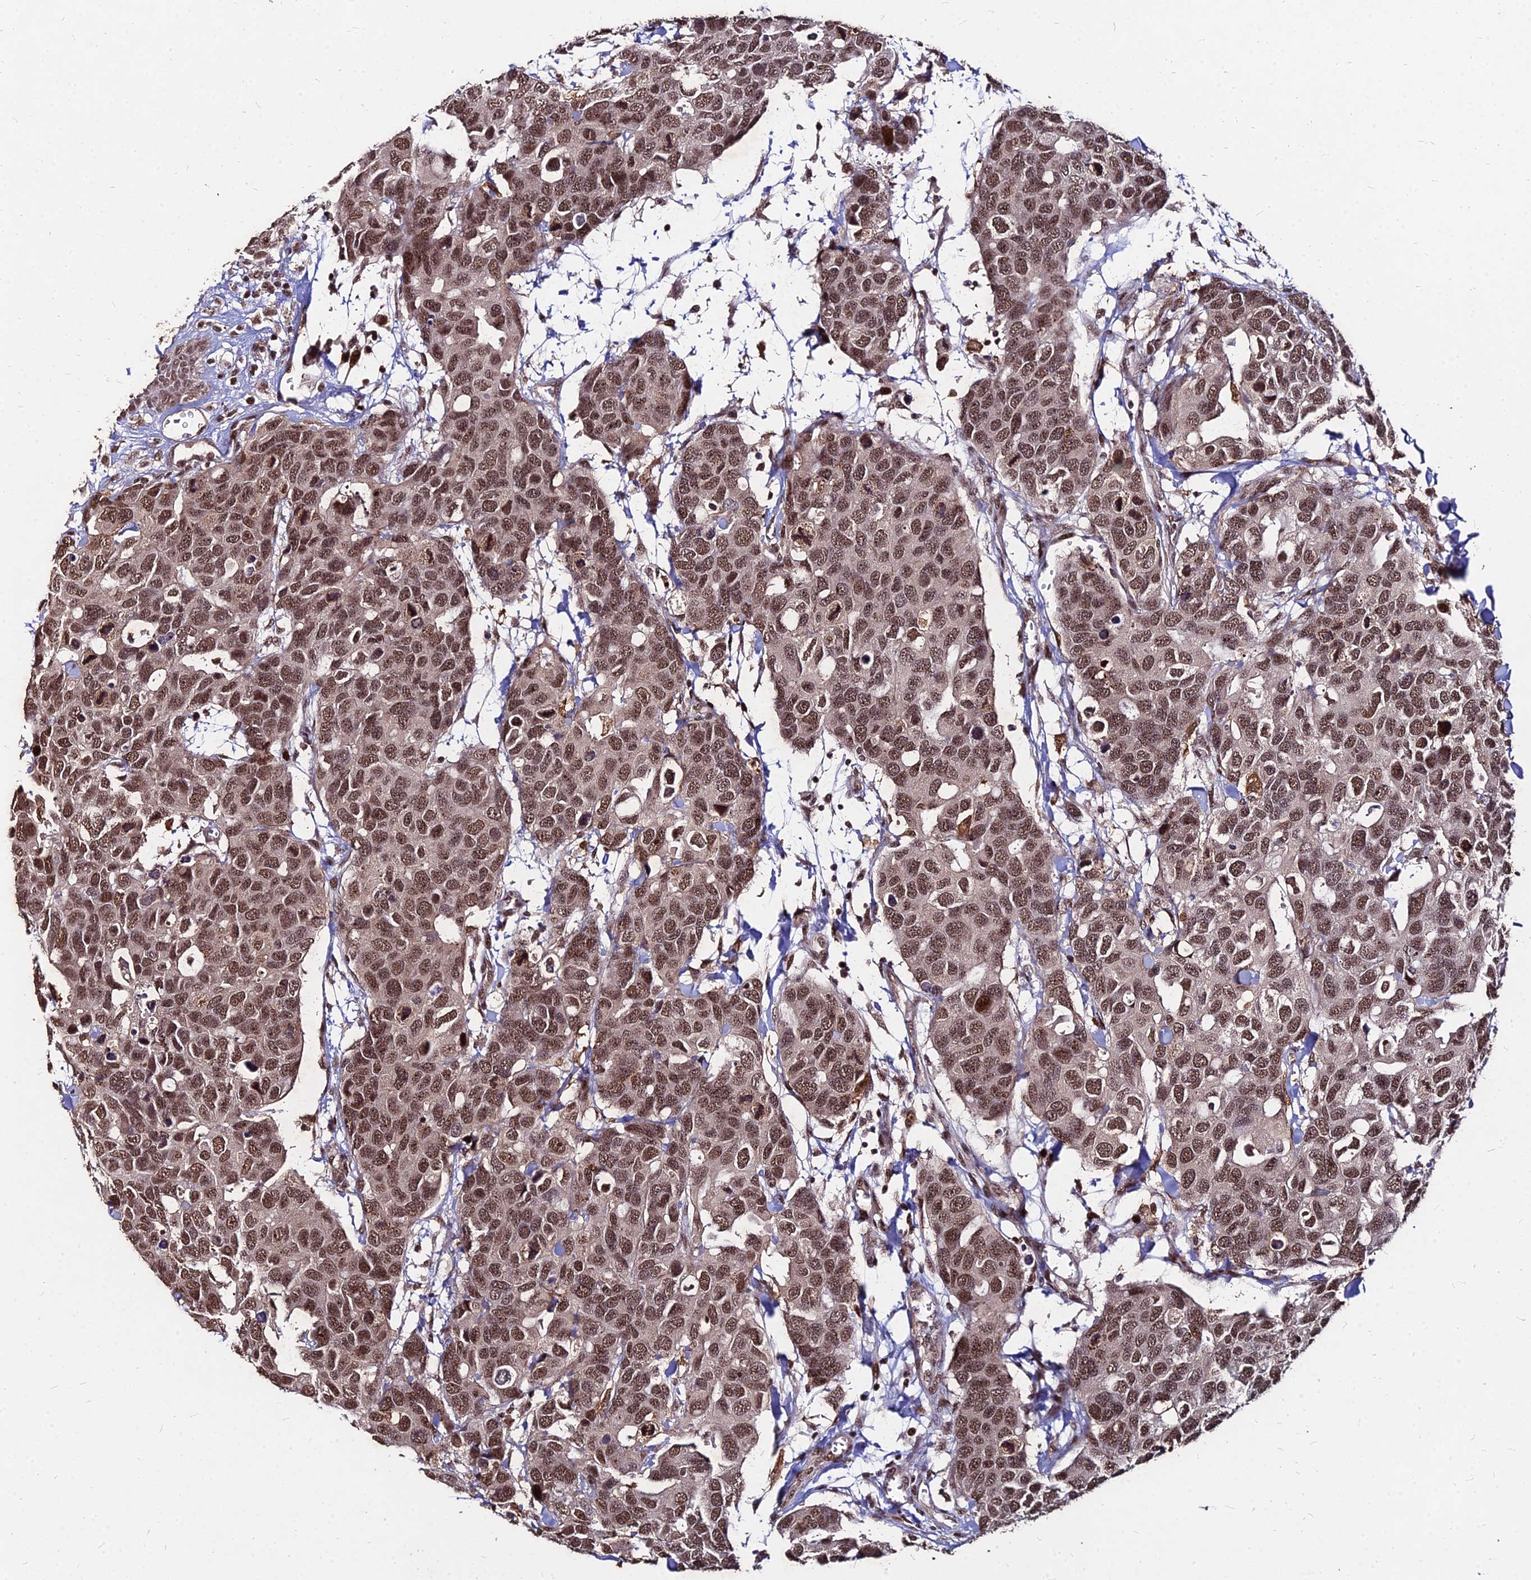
{"staining": {"intensity": "moderate", "quantity": ">75%", "location": "nuclear"}, "tissue": "breast cancer", "cell_type": "Tumor cells", "image_type": "cancer", "snomed": [{"axis": "morphology", "description": "Duct carcinoma"}, {"axis": "topography", "description": "Breast"}], "caption": "Breast cancer (invasive ductal carcinoma) tissue shows moderate nuclear staining in about >75% of tumor cells", "gene": "ZBED4", "patient": {"sex": "female", "age": 83}}